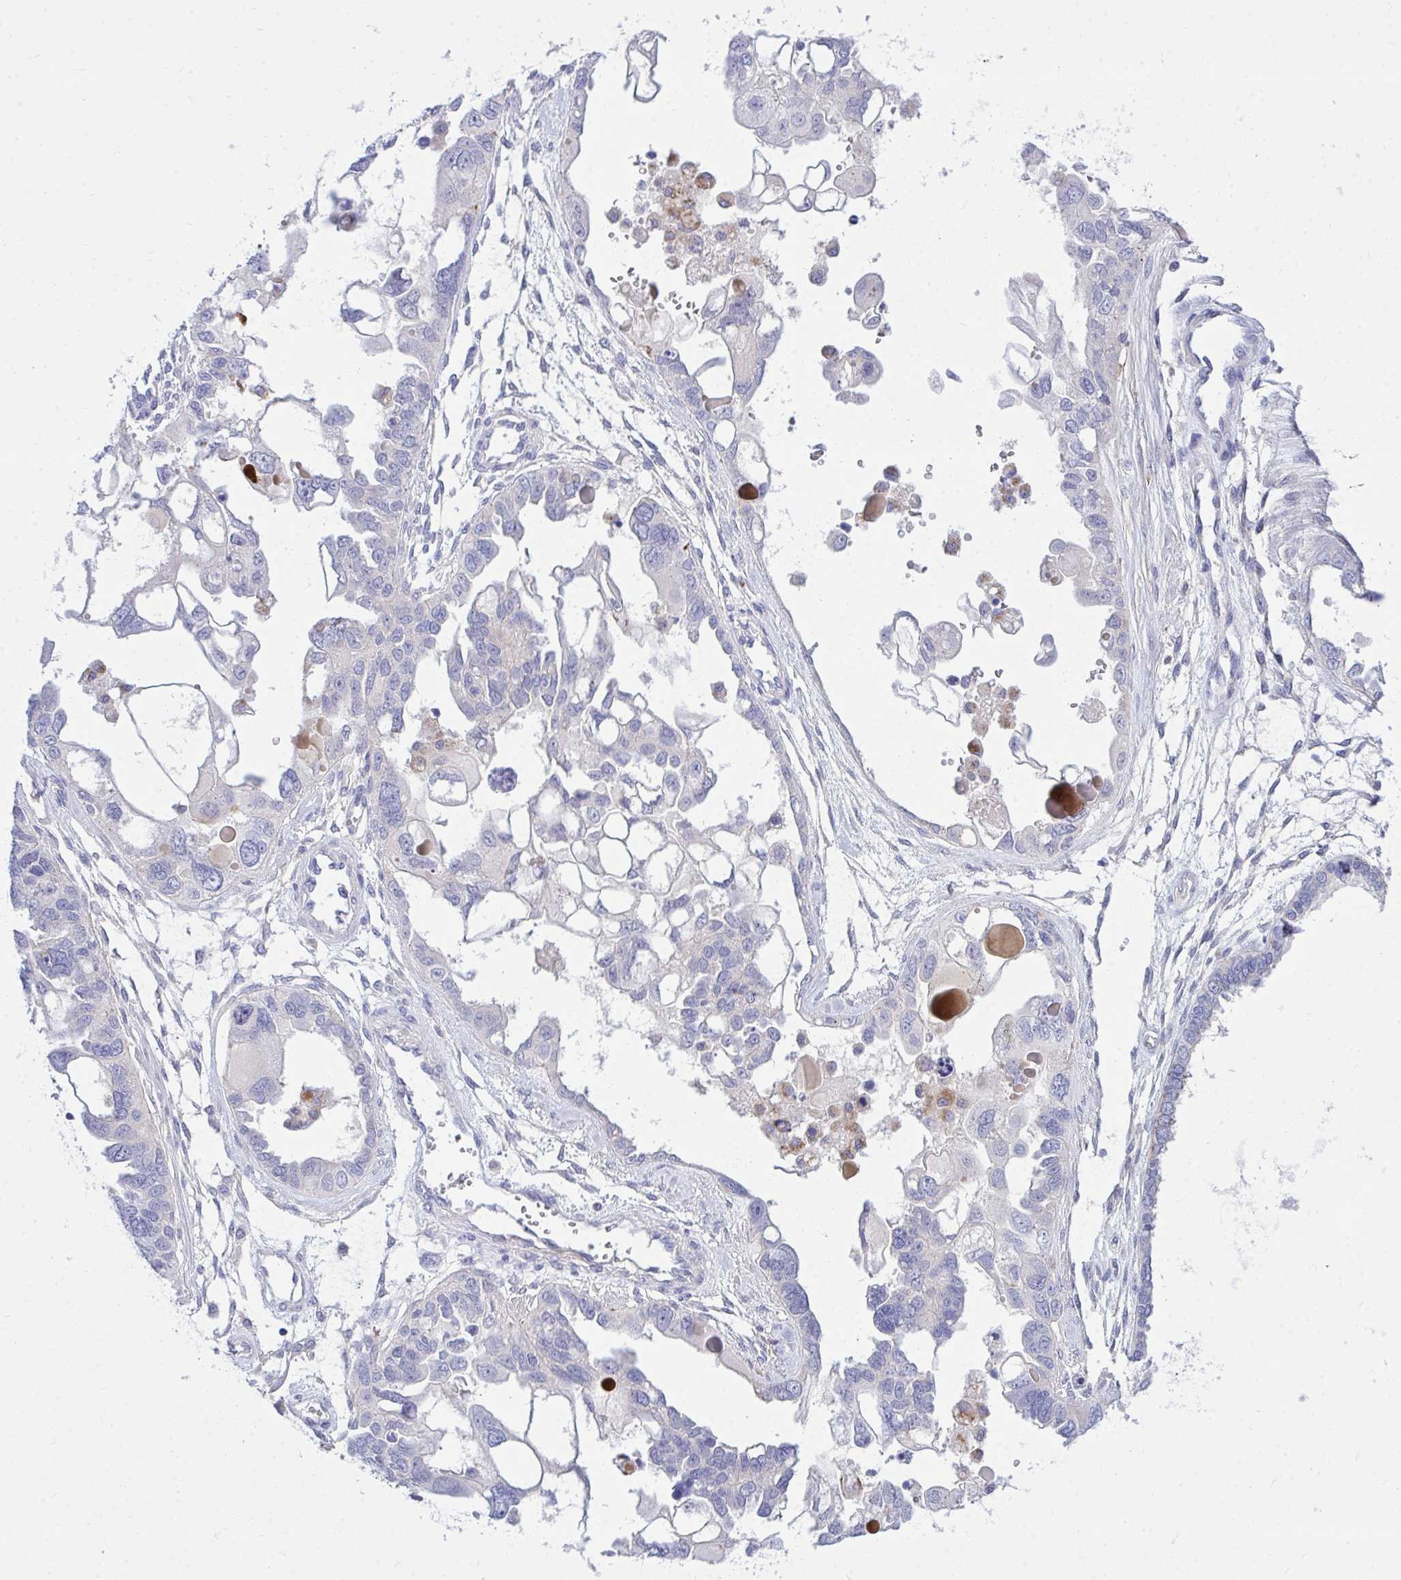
{"staining": {"intensity": "negative", "quantity": "none", "location": "none"}, "tissue": "ovarian cancer", "cell_type": "Tumor cells", "image_type": "cancer", "snomed": [{"axis": "morphology", "description": "Cystadenocarcinoma, serous, NOS"}, {"axis": "topography", "description": "Ovary"}], "caption": "Immunohistochemistry (IHC) histopathology image of ovarian serous cystadenocarcinoma stained for a protein (brown), which reveals no expression in tumor cells.", "gene": "TP53I11", "patient": {"sex": "female", "age": 51}}